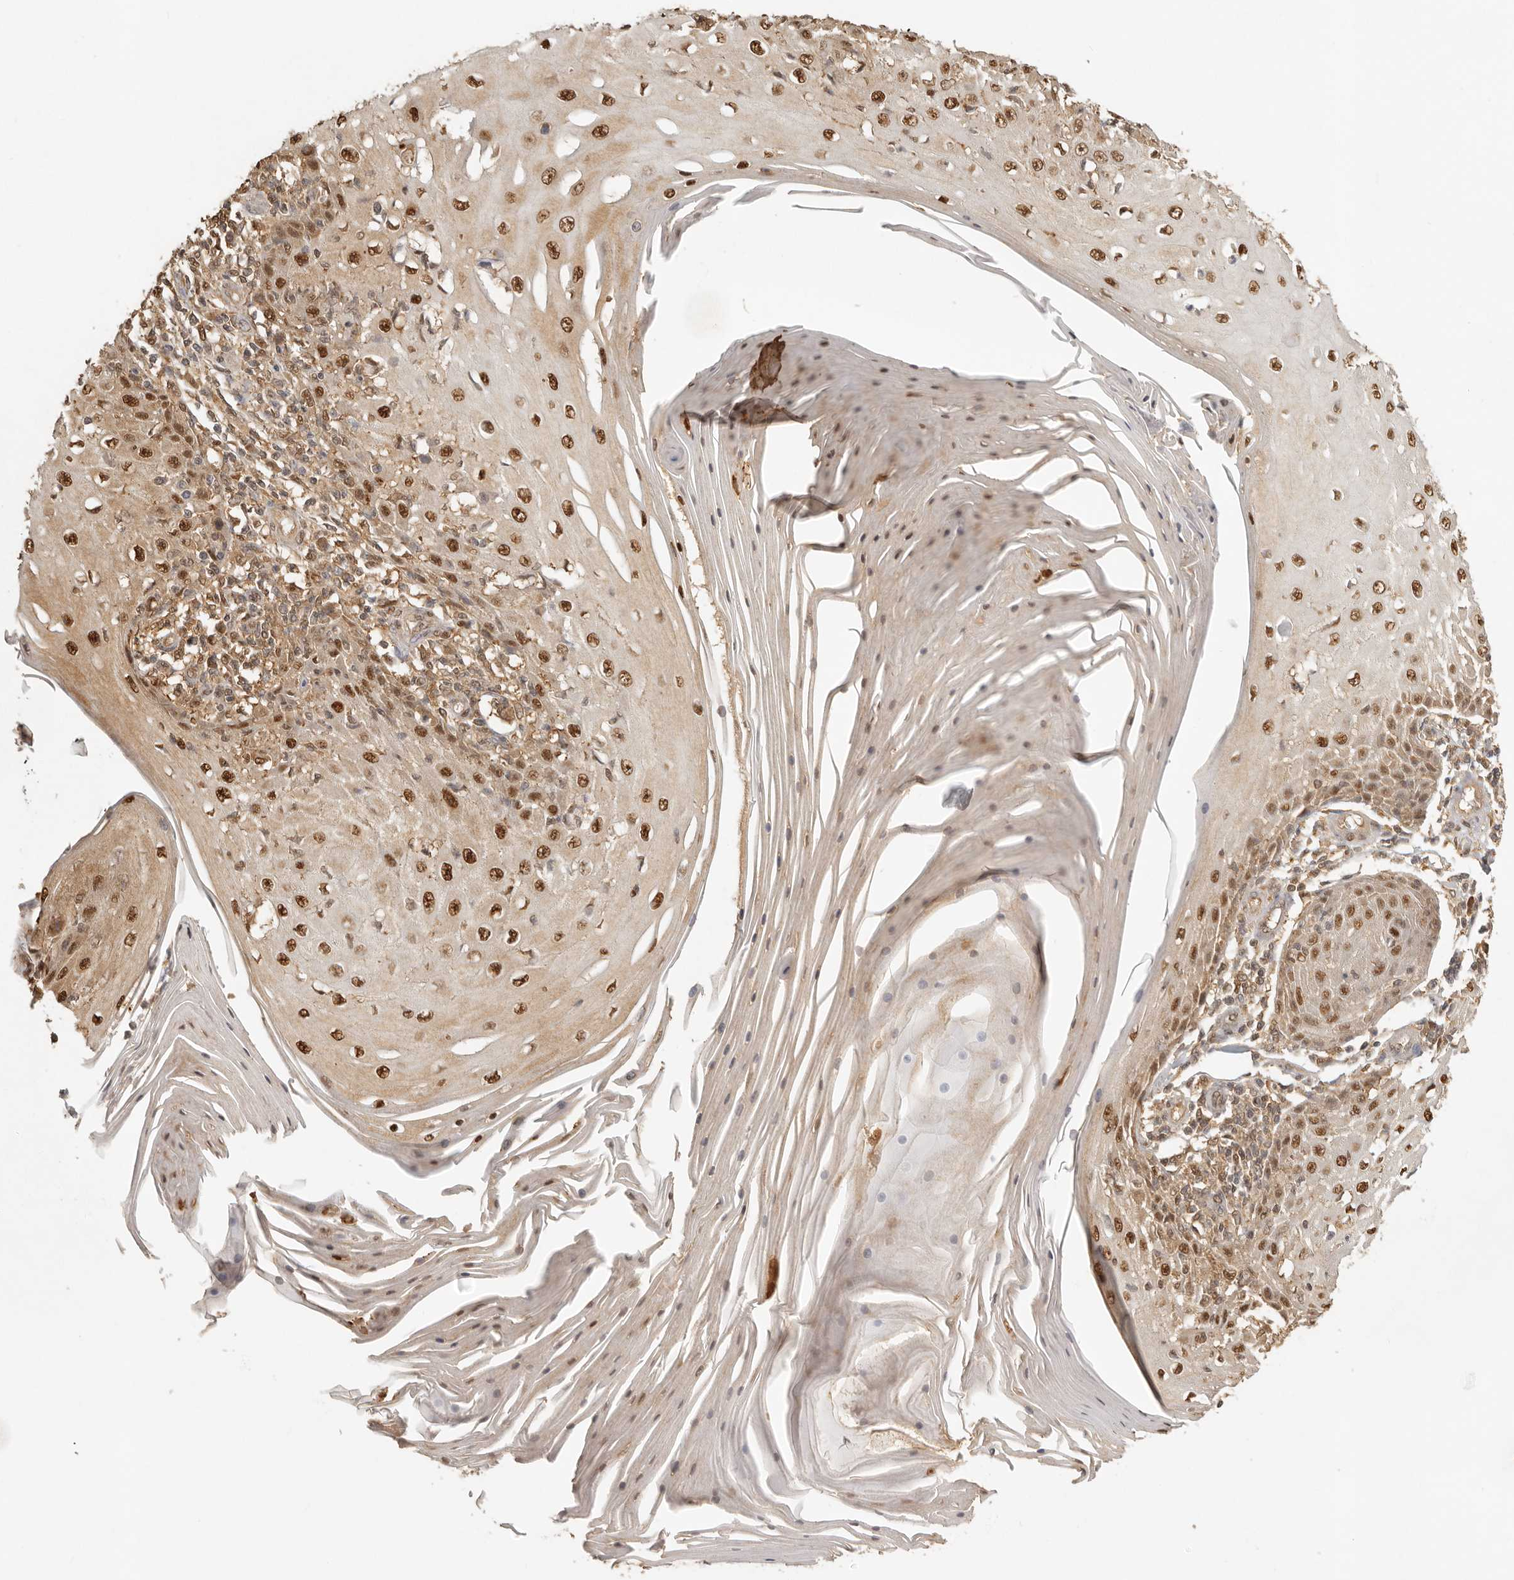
{"staining": {"intensity": "strong", "quantity": ">75%", "location": "nuclear"}, "tissue": "skin cancer", "cell_type": "Tumor cells", "image_type": "cancer", "snomed": [{"axis": "morphology", "description": "Squamous cell carcinoma, NOS"}, {"axis": "topography", "description": "Skin"}], "caption": "Human squamous cell carcinoma (skin) stained with a brown dye reveals strong nuclear positive positivity in approximately >75% of tumor cells.", "gene": "PSMA5", "patient": {"sex": "female", "age": 73}}